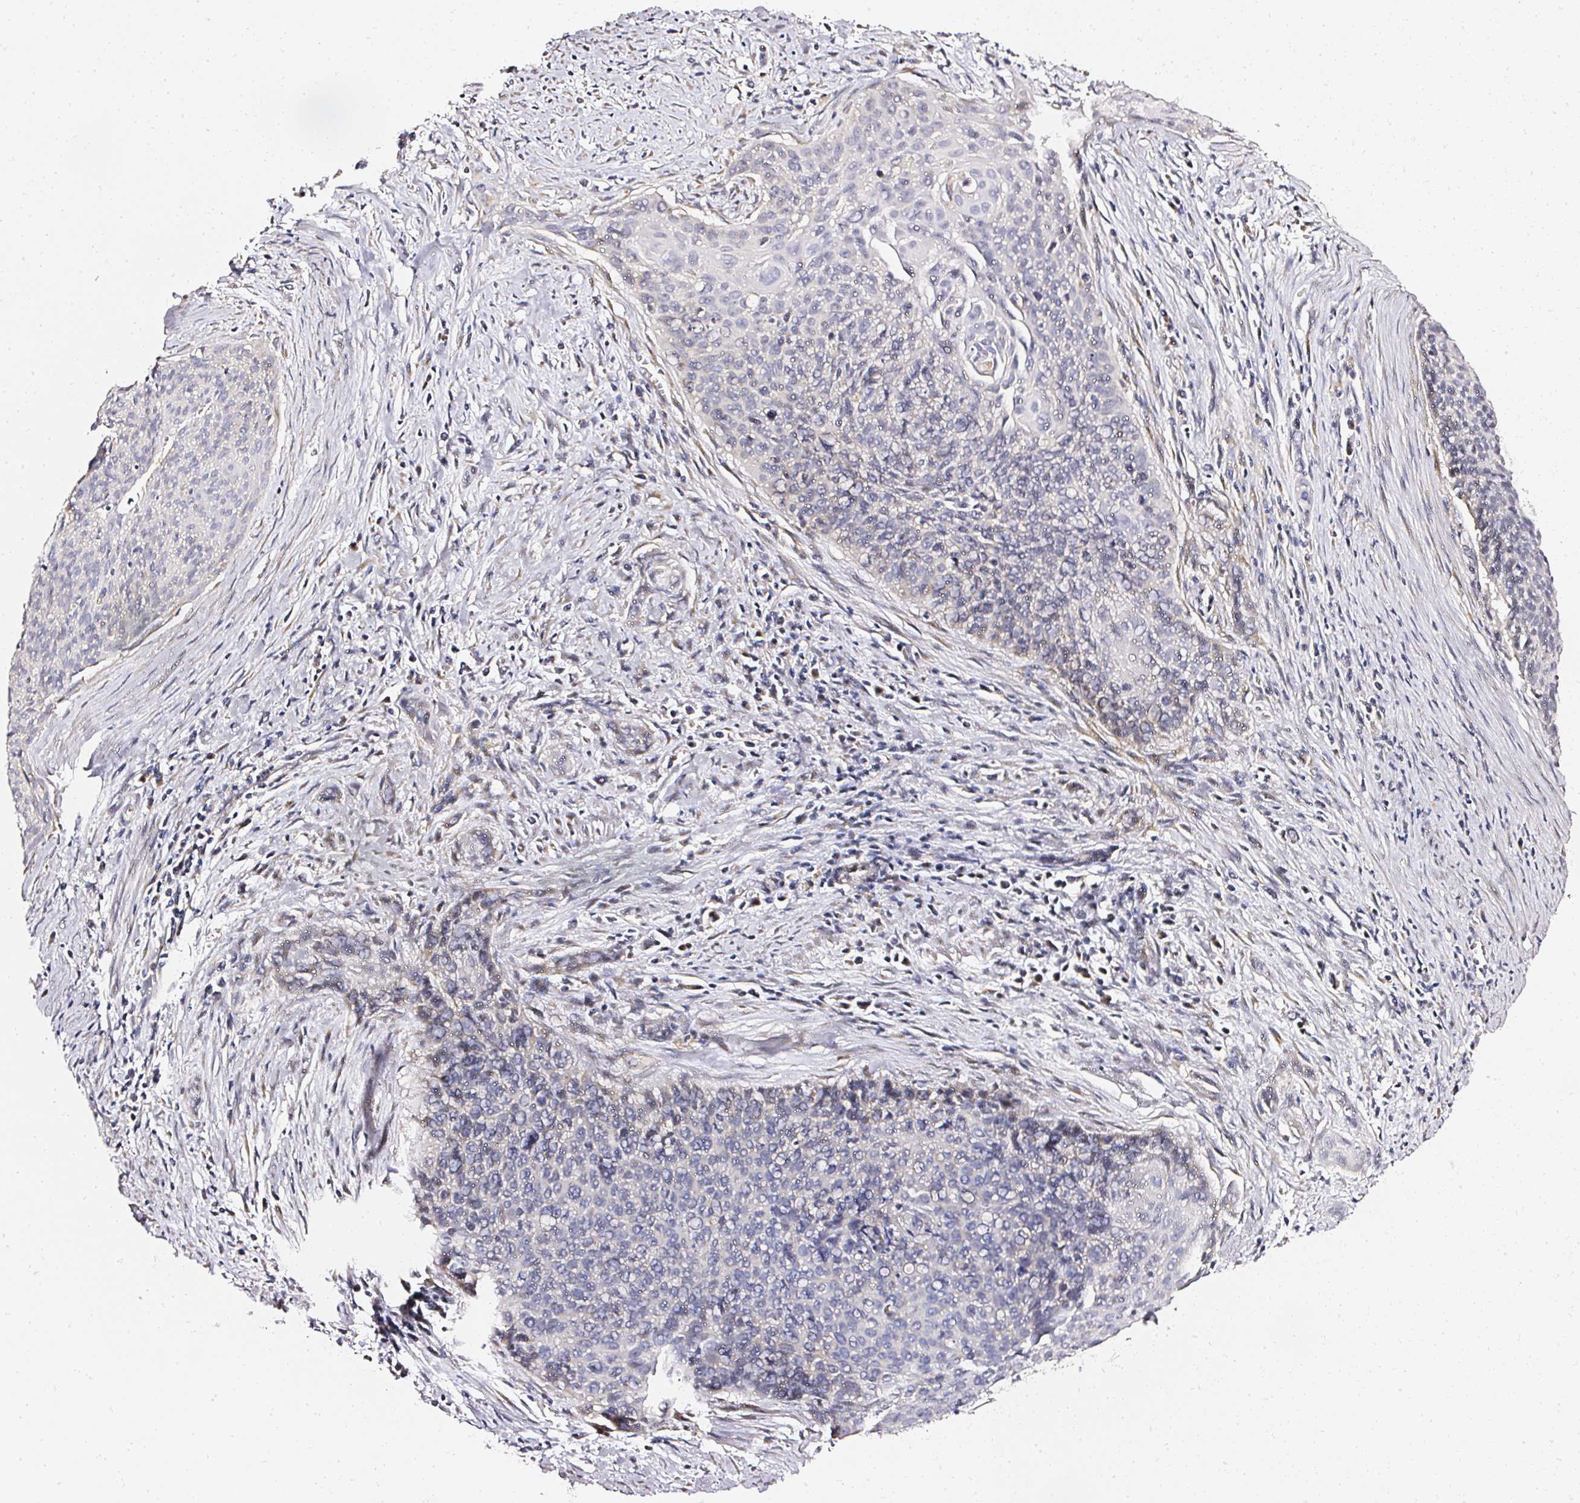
{"staining": {"intensity": "negative", "quantity": "none", "location": "none"}, "tissue": "cervical cancer", "cell_type": "Tumor cells", "image_type": "cancer", "snomed": [{"axis": "morphology", "description": "Squamous cell carcinoma, NOS"}, {"axis": "topography", "description": "Cervix"}], "caption": "Cervical cancer (squamous cell carcinoma) was stained to show a protein in brown. There is no significant positivity in tumor cells.", "gene": "NTRK1", "patient": {"sex": "female", "age": 55}}